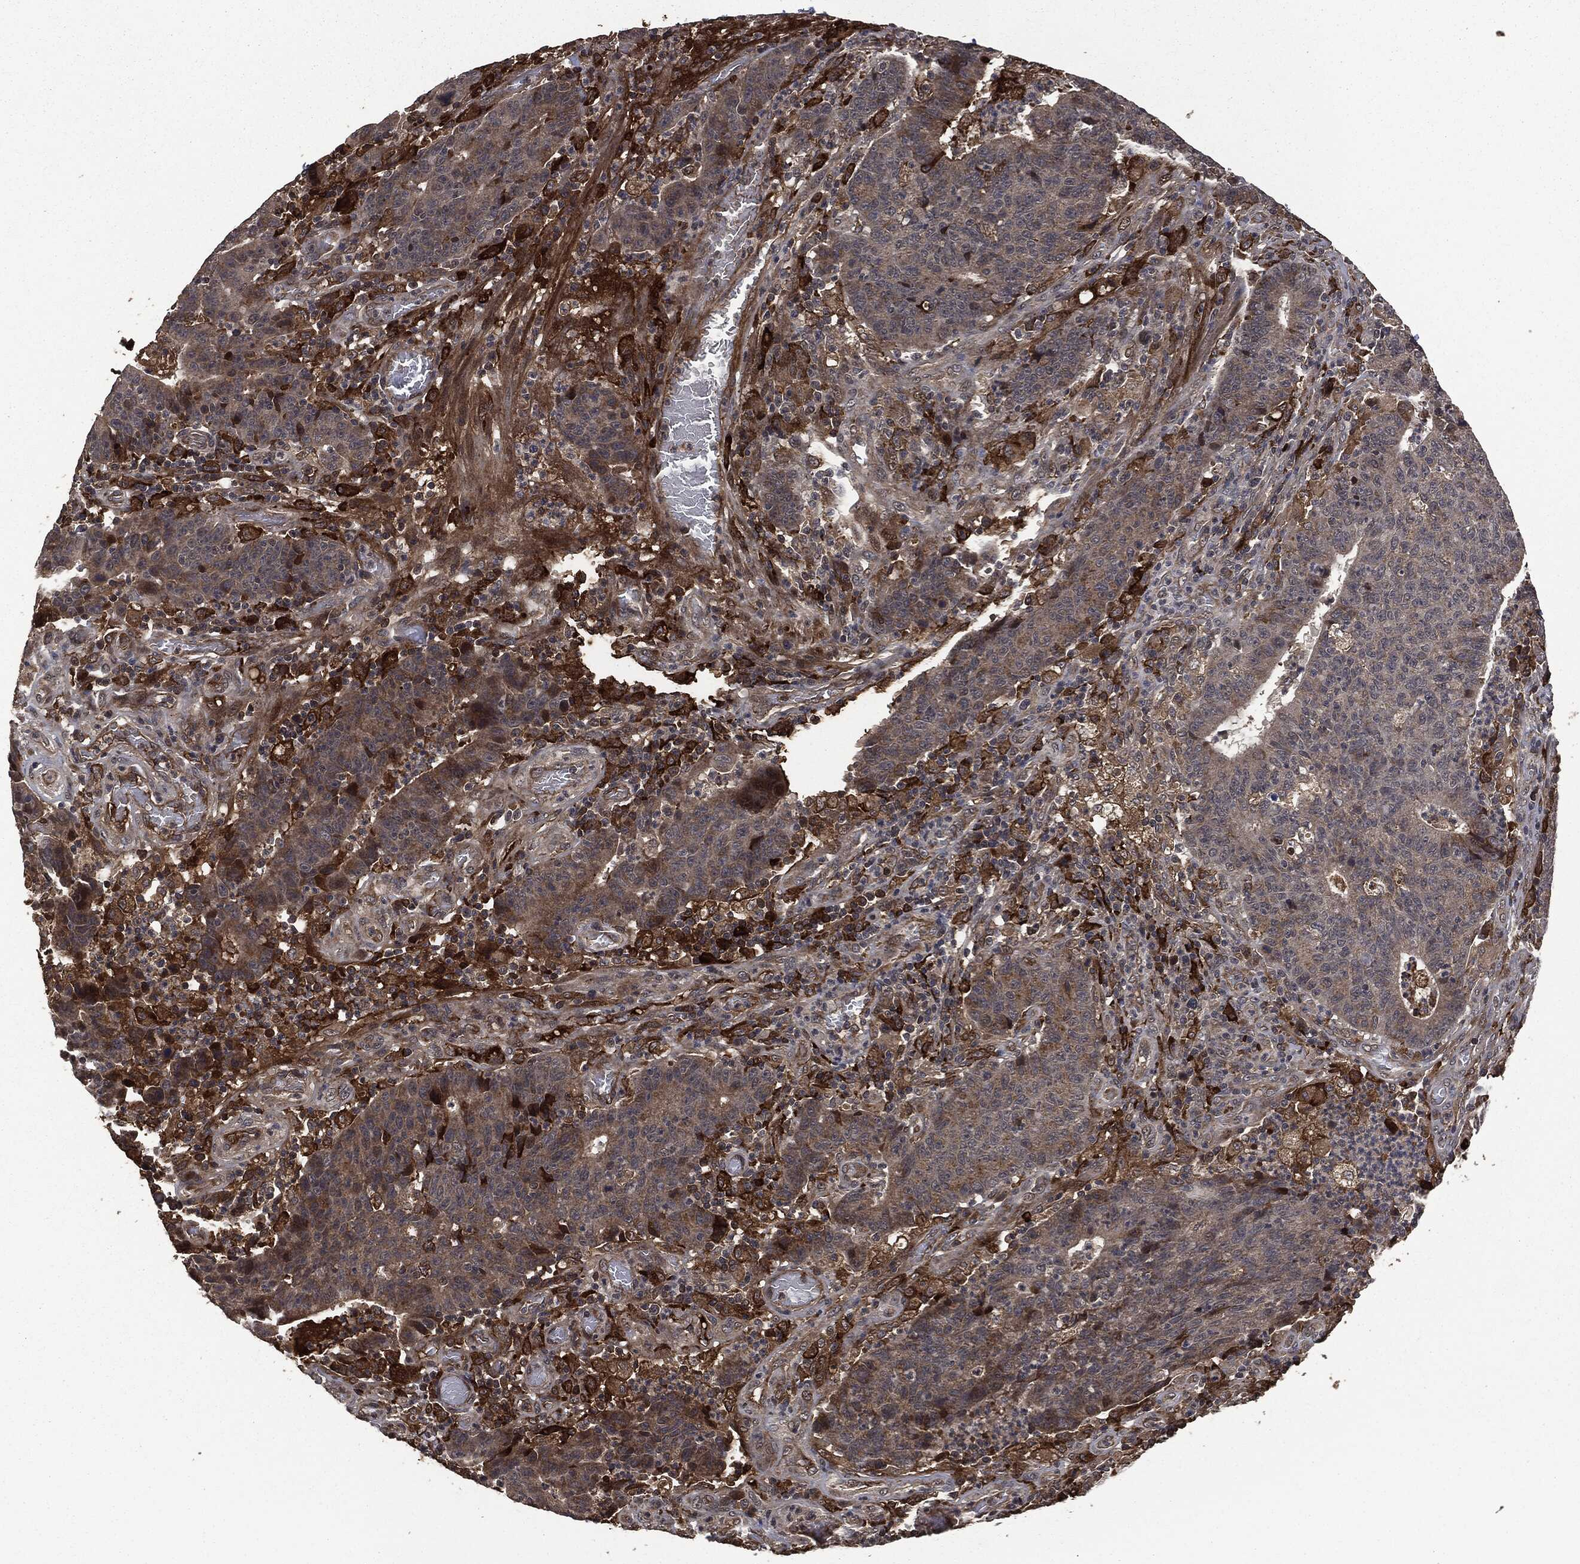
{"staining": {"intensity": "moderate", "quantity": "25%-75%", "location": "cytoplasmic/membranous"}, "tissue": "colorectal cancer", "cell_type": "Tumor cells", "image_type": "cancer", "snomed": [{"axis": "morphology", "description": "Adenocarcinoma, NOS"}, {"axis": "topography", "description": "Colon"}], "caption": "This is an image of immunohistochemistry (IHC) staining of adenocarcinoma (colorectal), which shows moderate staining in the cytoplasmic/membranous of tumor cells.", "gene": "CRABP2", "patient": {"sex": "female", "age": 75}}